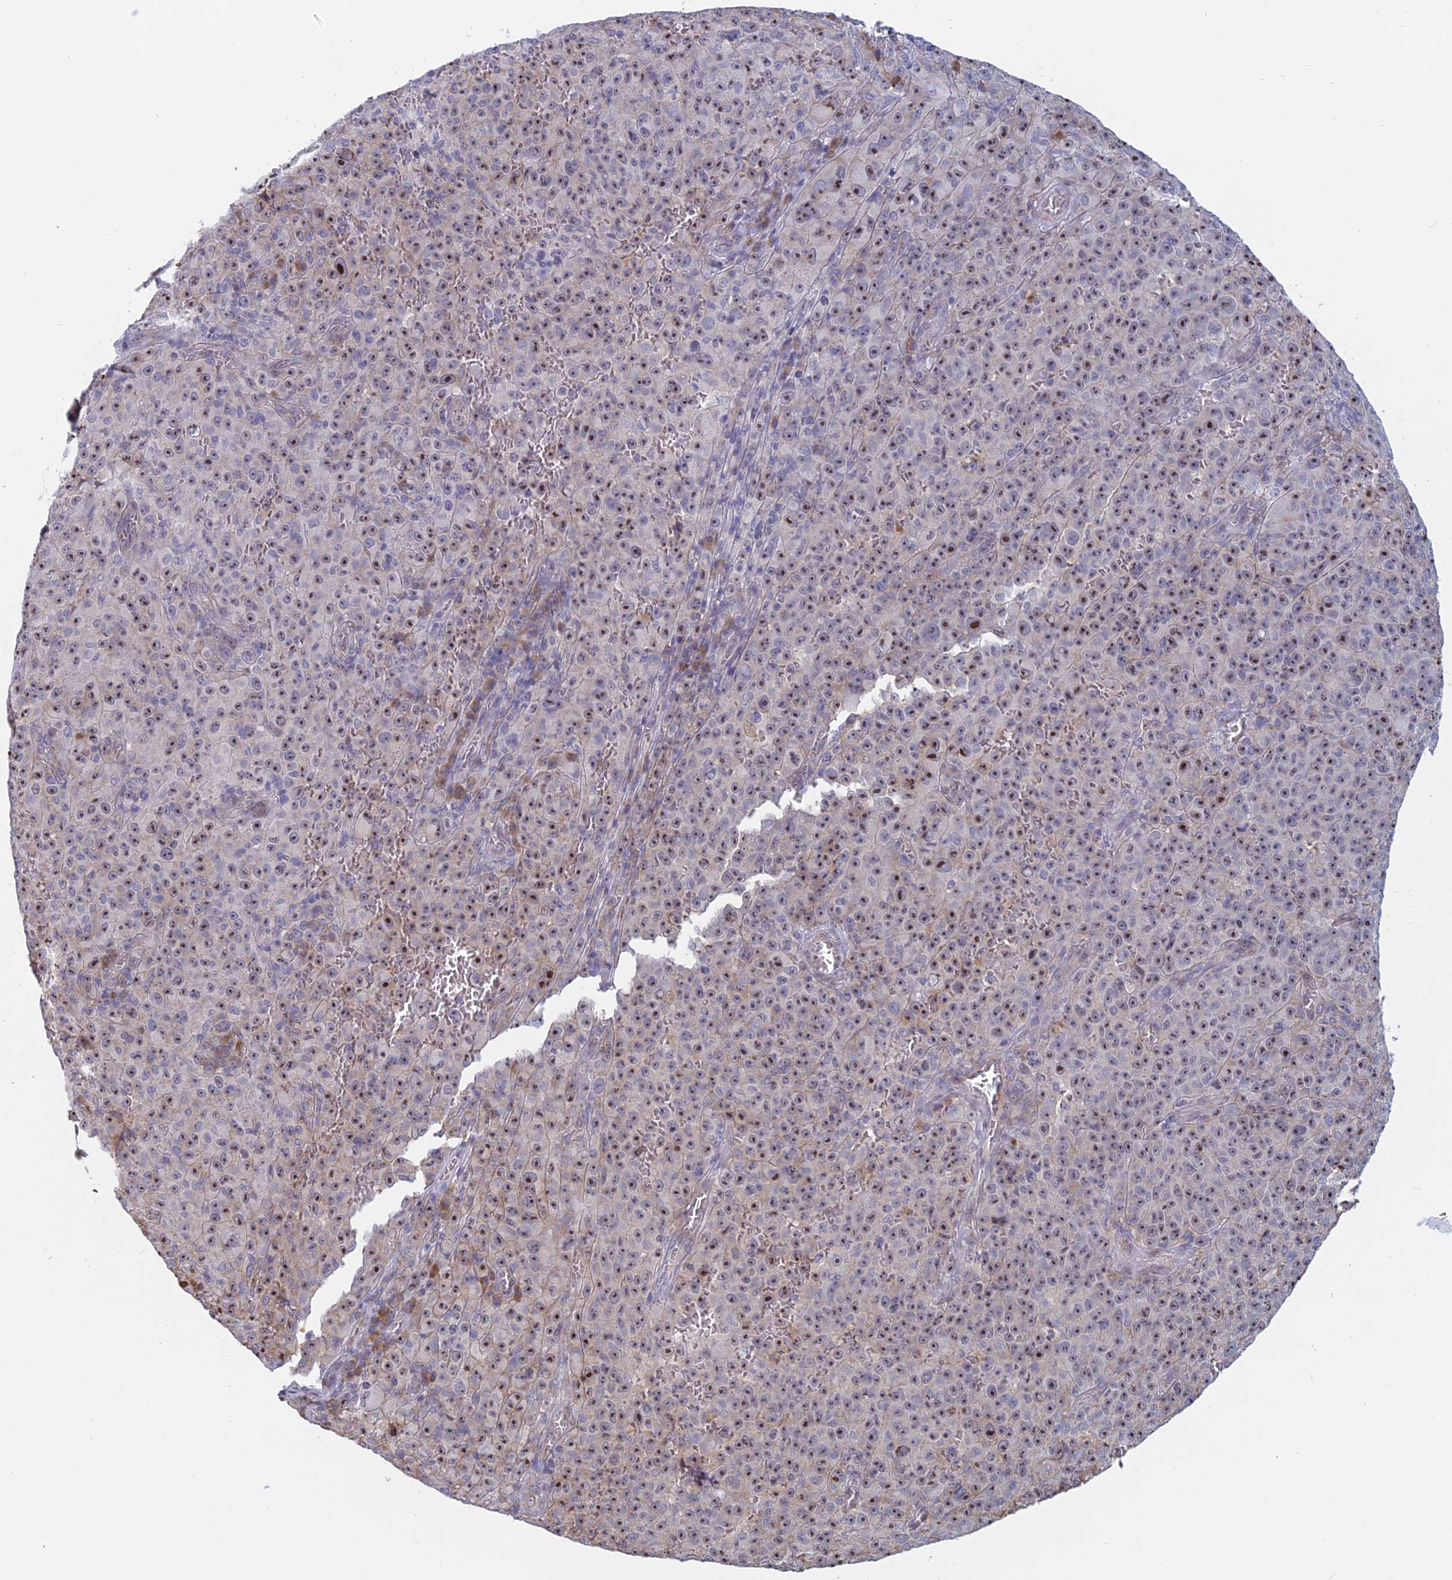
{"staining": {"intensity": "strong", "quantity": ">75%", "location": "nuclear"}, "tissue": "melanoma", "cell_type": "Tumor cells", "image_type": "cancer", "snomed": [{"axis": "morphology", "description": "Malignant melanoma, NOS"}, {"axis": "topography", "description": "Skin"}], "caption": "Malignant melanoma tissue exhibits strong nuclear expression in about >75% of tumor cells (DAB (3,3'-diaminobenzidine) IHC with brightfield microscopy, high magnification).", "gene": "RPS19BP1", "patient": {"sex": "female", "age": 82}}